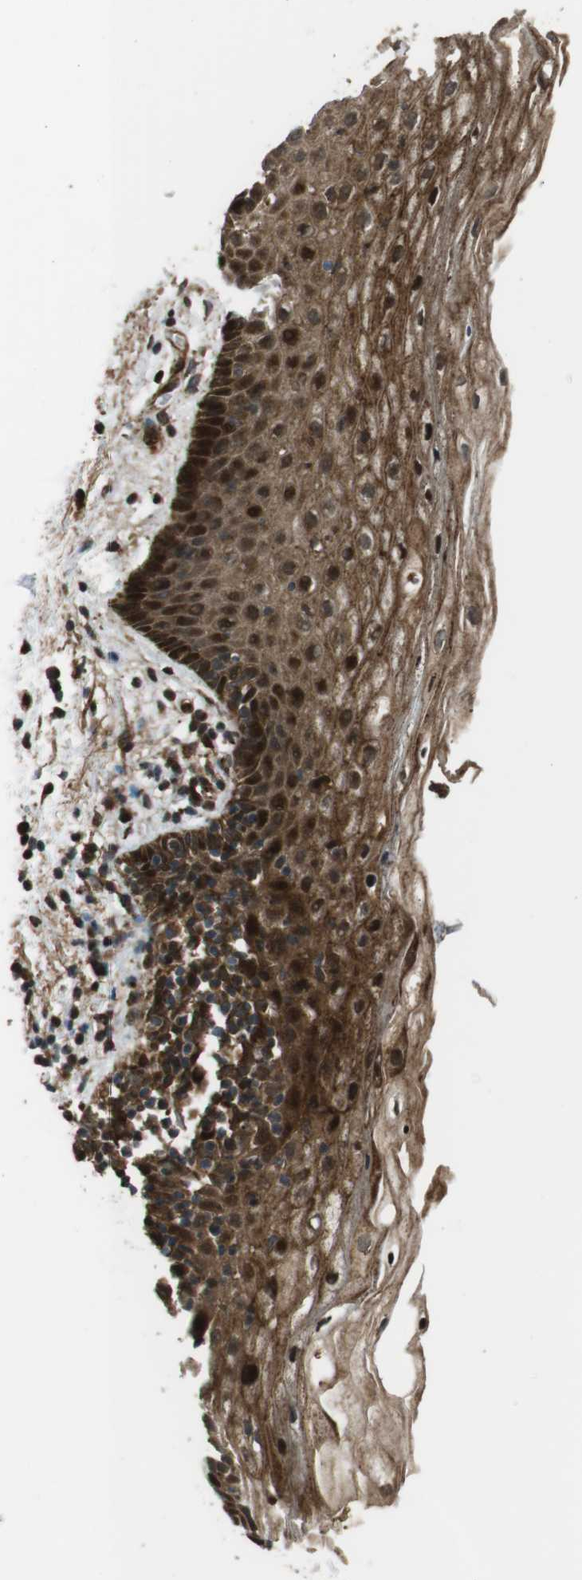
{"staining": {"intensity": "moderate", "quantity": "25%-75%", "location": "cytoplasmic/membranous,nuclear"}, "tissue": "vagina", "cell_type": "Squamous epithelial cells", "image_type": "normal", "snomed": [{"axis": "morphology", "description": "Normal tissue, NOS"}, {"axis": "topography", "description": "Vagina"}], "caption": "This micrograph exhibits immunohistochemistry staining of benign human vagina, with medium moderate cytoplasmic/membranous,nuclear positivity in approximately 25%-75% of squamous epithelial cells.", "gene": "MSRB3", "patient": {"sex": "female", "age": 44}}